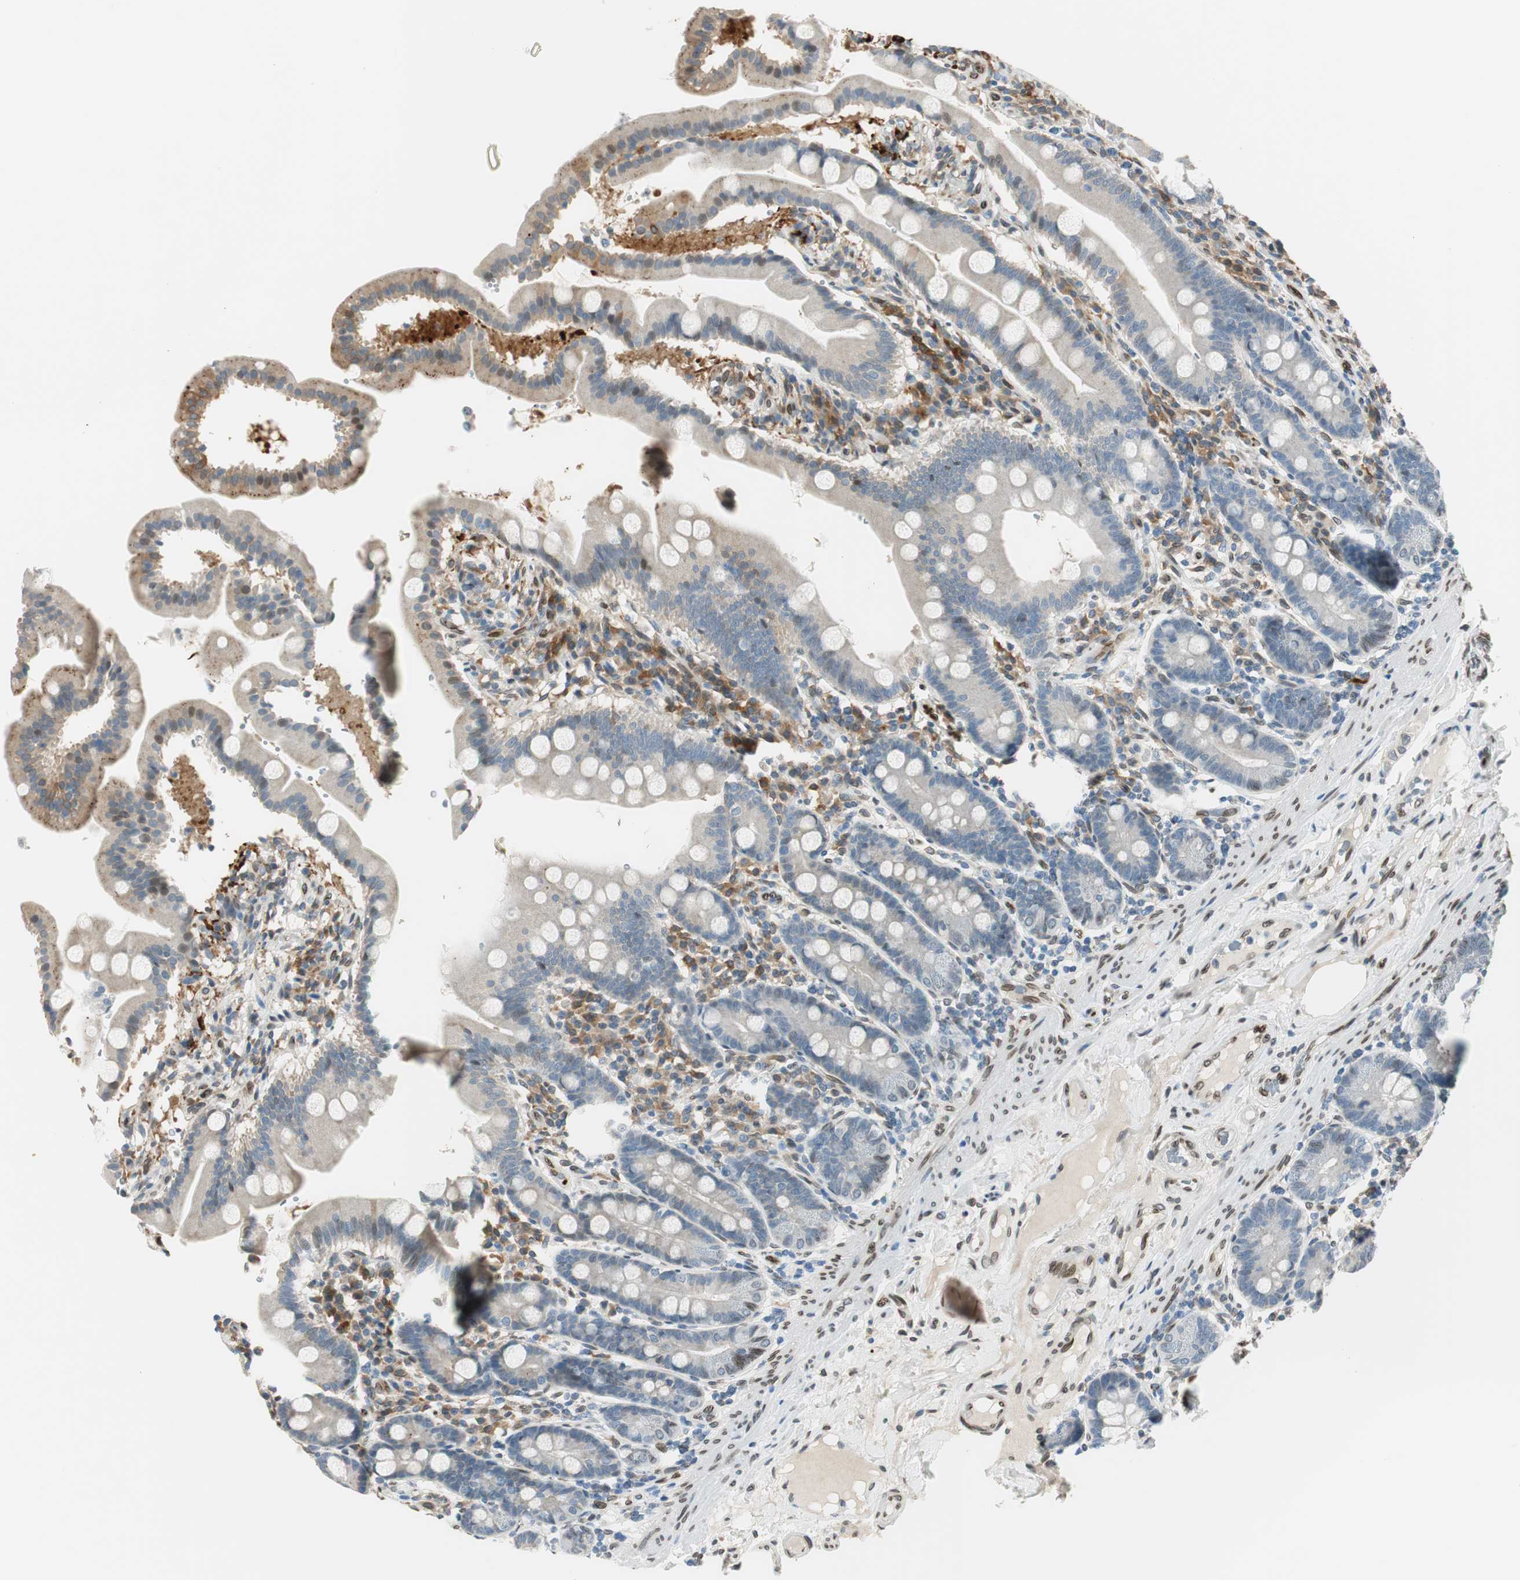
{"staining": {"intensity": "weak", "quantity": "<25%", "location": "cytoplasmic/membranous"}, "tissue": "duodenum", "cell_type": "Glandular cells", "image_type": "normal", "snomed": [{"axis": "morphology", "description": "Normal tissue, NOS"}, {"axis": "topography", "description": "Duodenum"}], "caption": "An immunohistochemistry (IHC) photomicrograph of normal duodenum is shown. There is no staining in glandular cells of duodenum.", "gene": "TMEM260", "patient": {"sex": "male", "age": 50}}